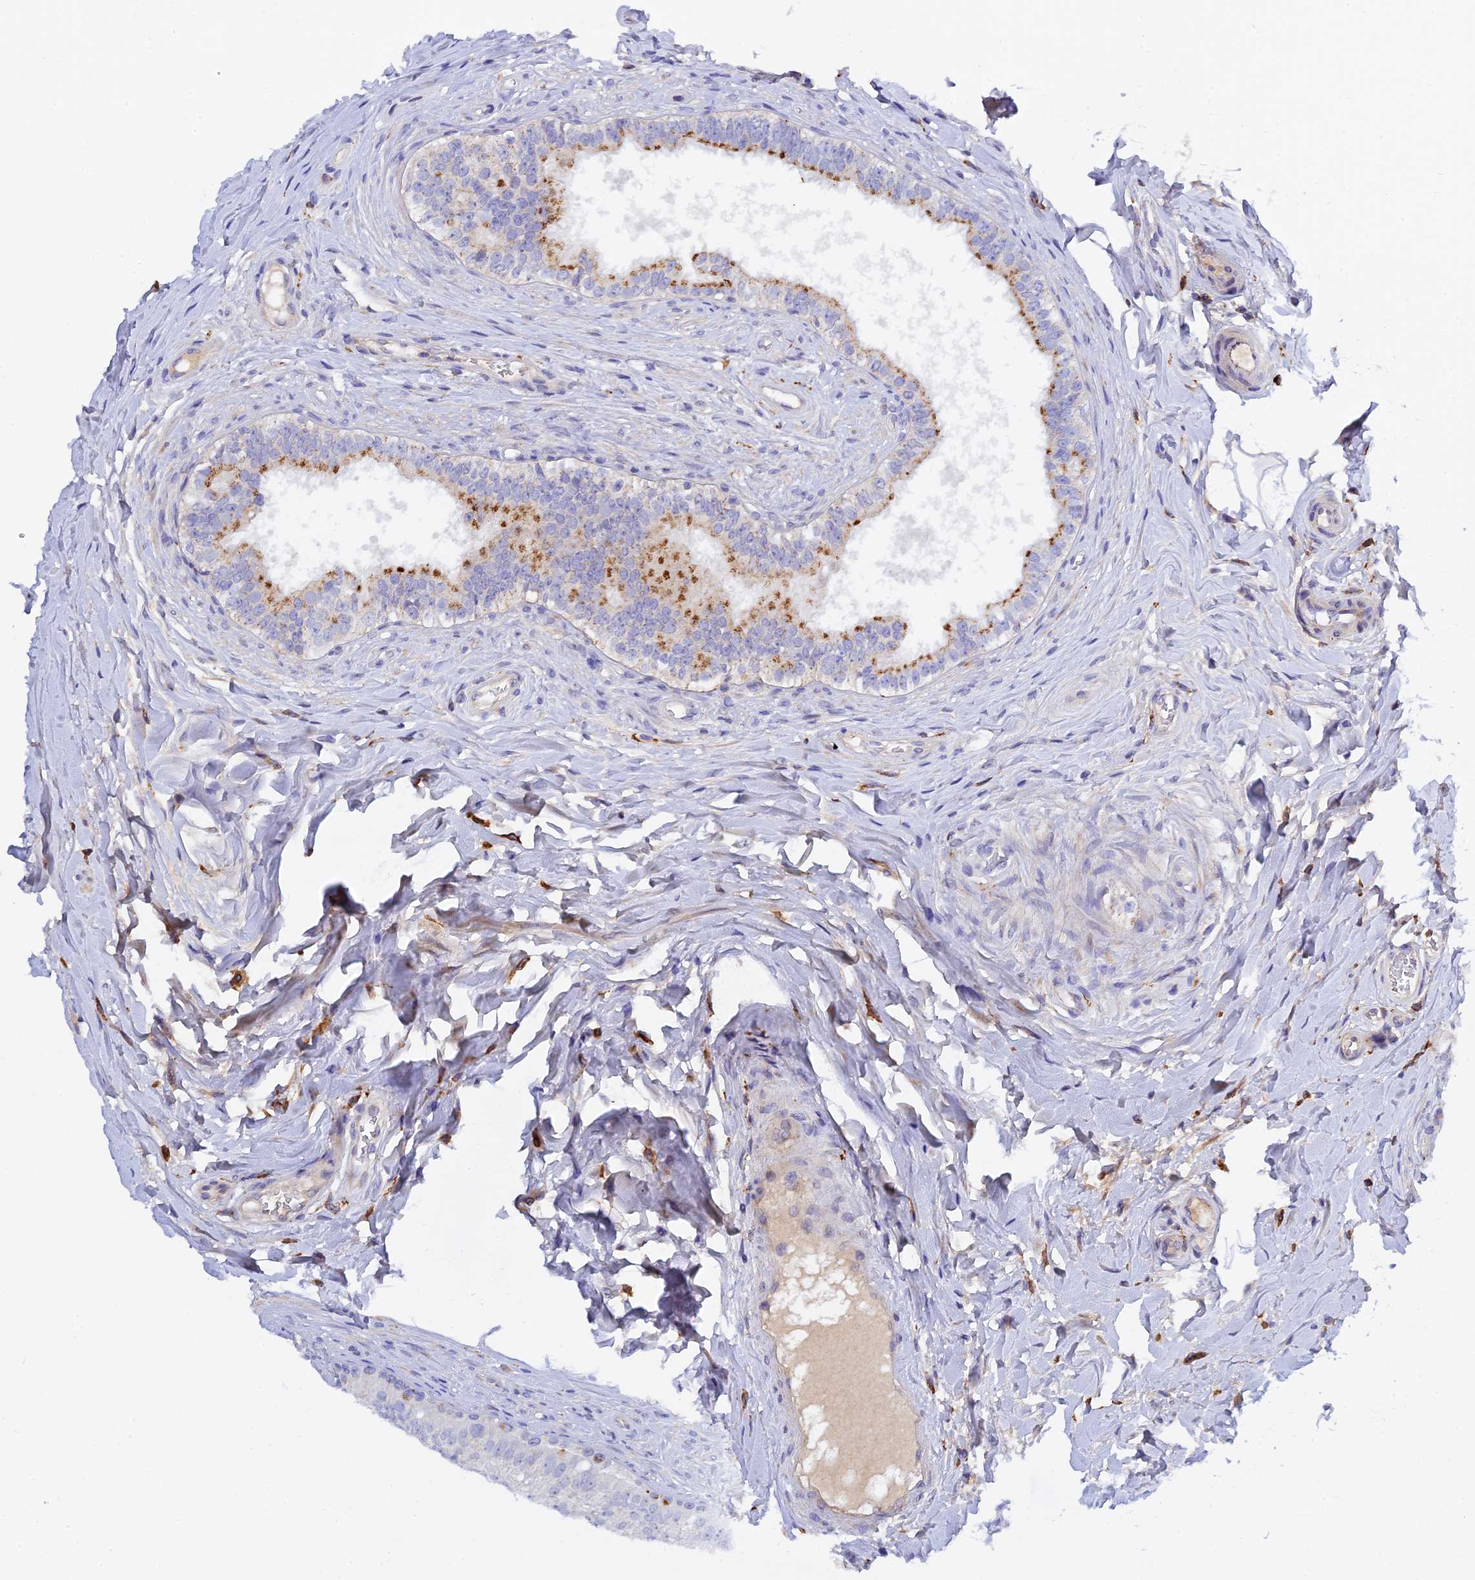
{"staining": {"intensity": "moderate", "quantity": "<25%", "location": "cytoplasmic/membranous"}, "tissue": "epididymis", "cell_type": "Glandular cells", "image_type": "normal", "snomed": [{"axis": "morphology", "description": "Normal tissue, NOS"}, {"axis": "topography", "description": "Epididymis"}], "caption": "Epididymis stained with a protein marker reveals moderate staining in glandular cells.", "gene": "RPGRIP1L", "patient": {"sex": "male", "age": 33}}